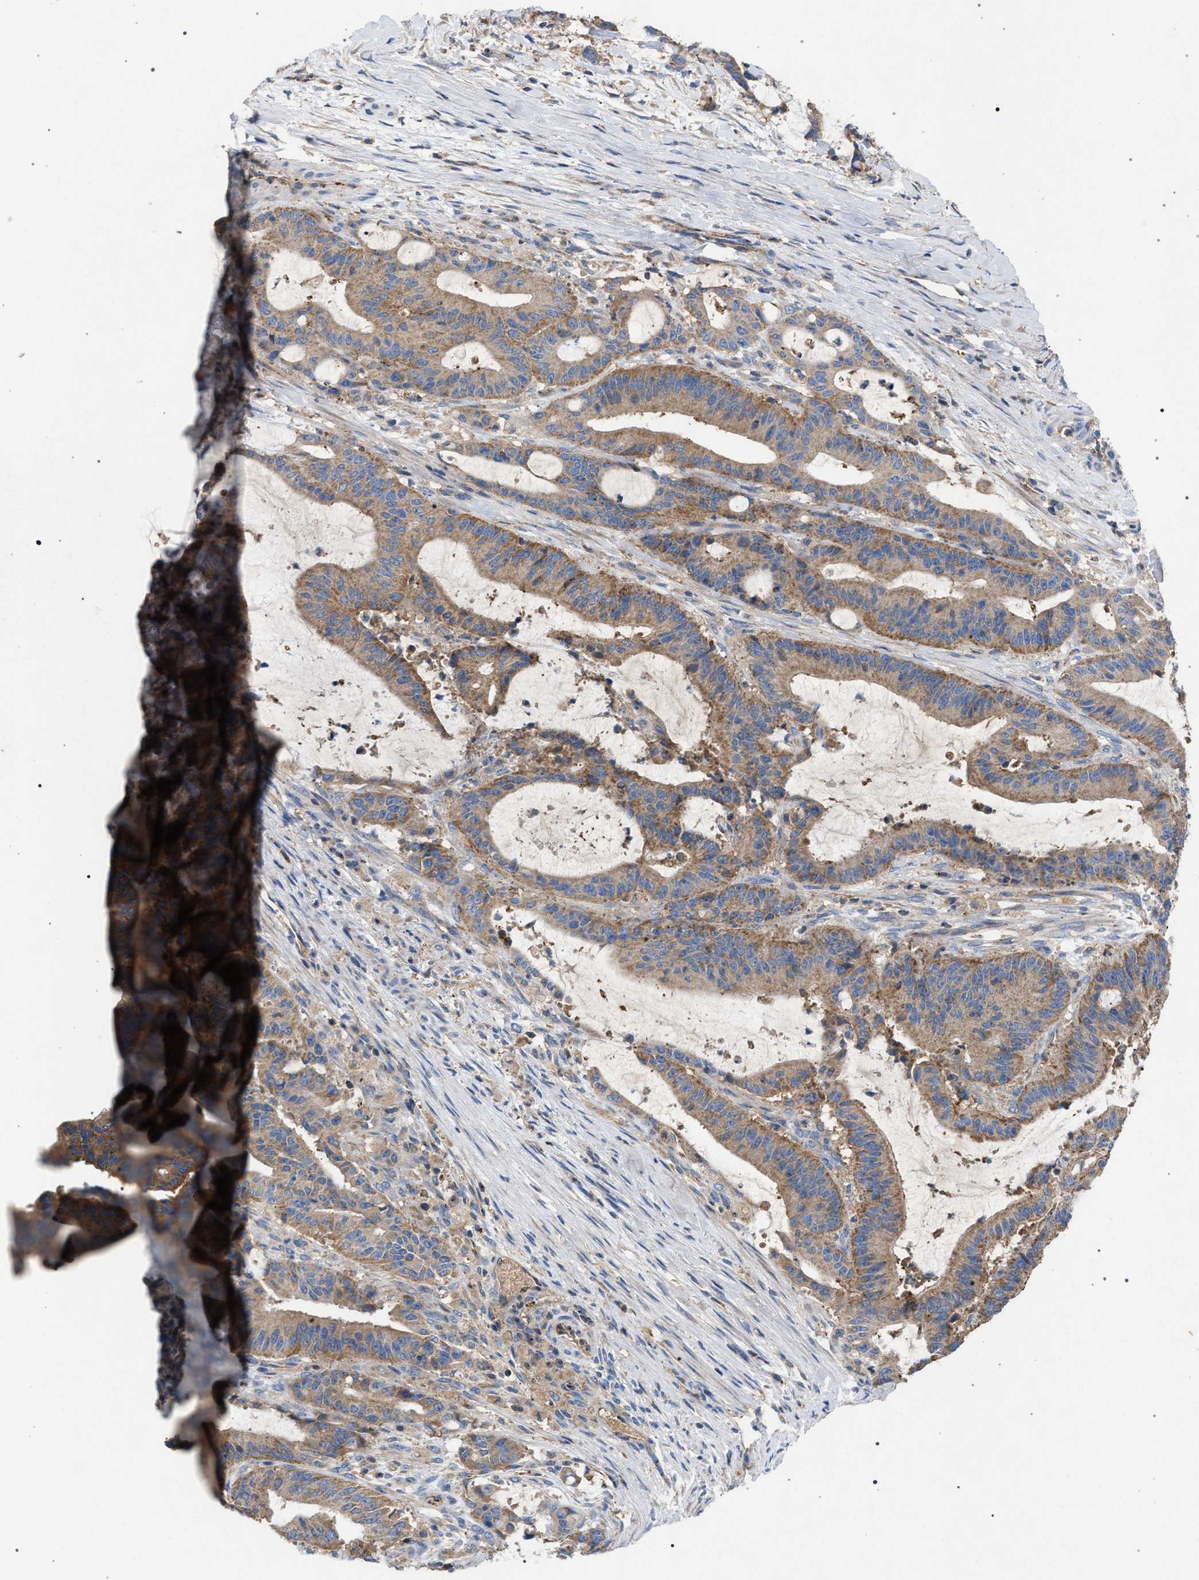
{"staining": {"intensity": "moderate", "quantity": ">75%", "location": "cytoplasmic/membranous"}, "tissue": "liver cancer", "cell_type": "Tumor cells", "image_type": "cancer", "snomed": [{"axis": "morphology", "description": "Normal tissue, NOS"}, {"axis": "morphology", "description": "Cholangiocarcinoma"}, {"axis": "topography", "description": "Liver"}, {"axis": "topography", "description": "Peripheral nerve tissue"}], "caption": "Tumor cells show medium levels of moderate cytoplasmic/membranous positivity in approximately >75% of cells in human liver cancer. (DAB (3,3'-diaminobenzidine) = brown stain, brightfield microscopy at high magnification).", "gene": "VPS13A", "patient": {"sex": "female", "age": 73}}